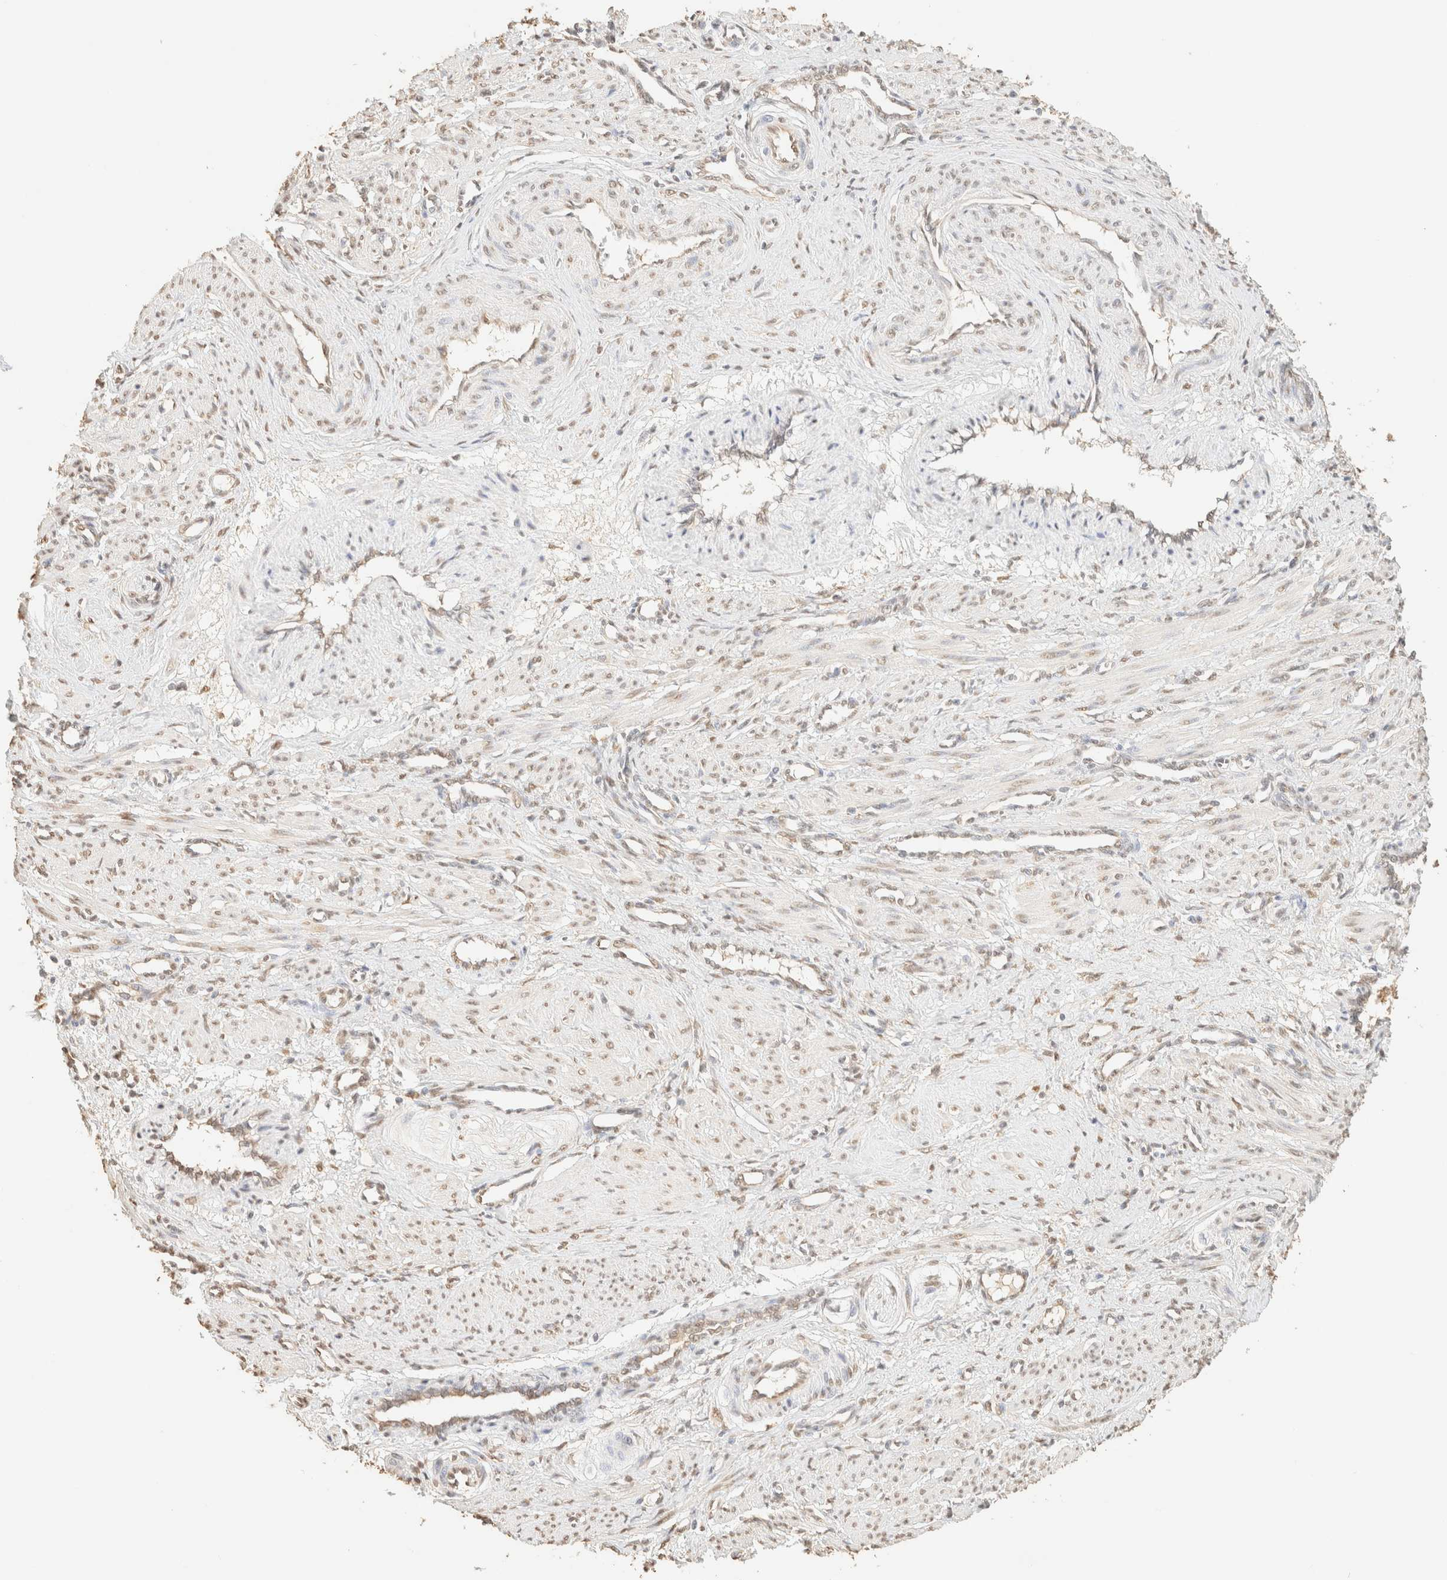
{"staining": {"intensity": "moderate", "quantity": "<25%", "location": "nuclear"}, "tissue": "smooth muscle", "cell_type": "Smooth muscle cells", "image_type": "normal", "snomed": [{"axis": "morphology", "description": "Normal tissue, NOS"}, {"axis": "topography", "description": "Endometrium"}], "caption": "Immunohistochemistry histopathology image of normal smooth muscle: smooth muscle stained using immunohistochemistry (IHC) exhibits low levels of moderate protein expression localized specifically in the nuclear of smooth muscle cells, appearing as a nuclear brown color.", "gene": "S100A13", "patient": {"sex": "female", "age": 33}}